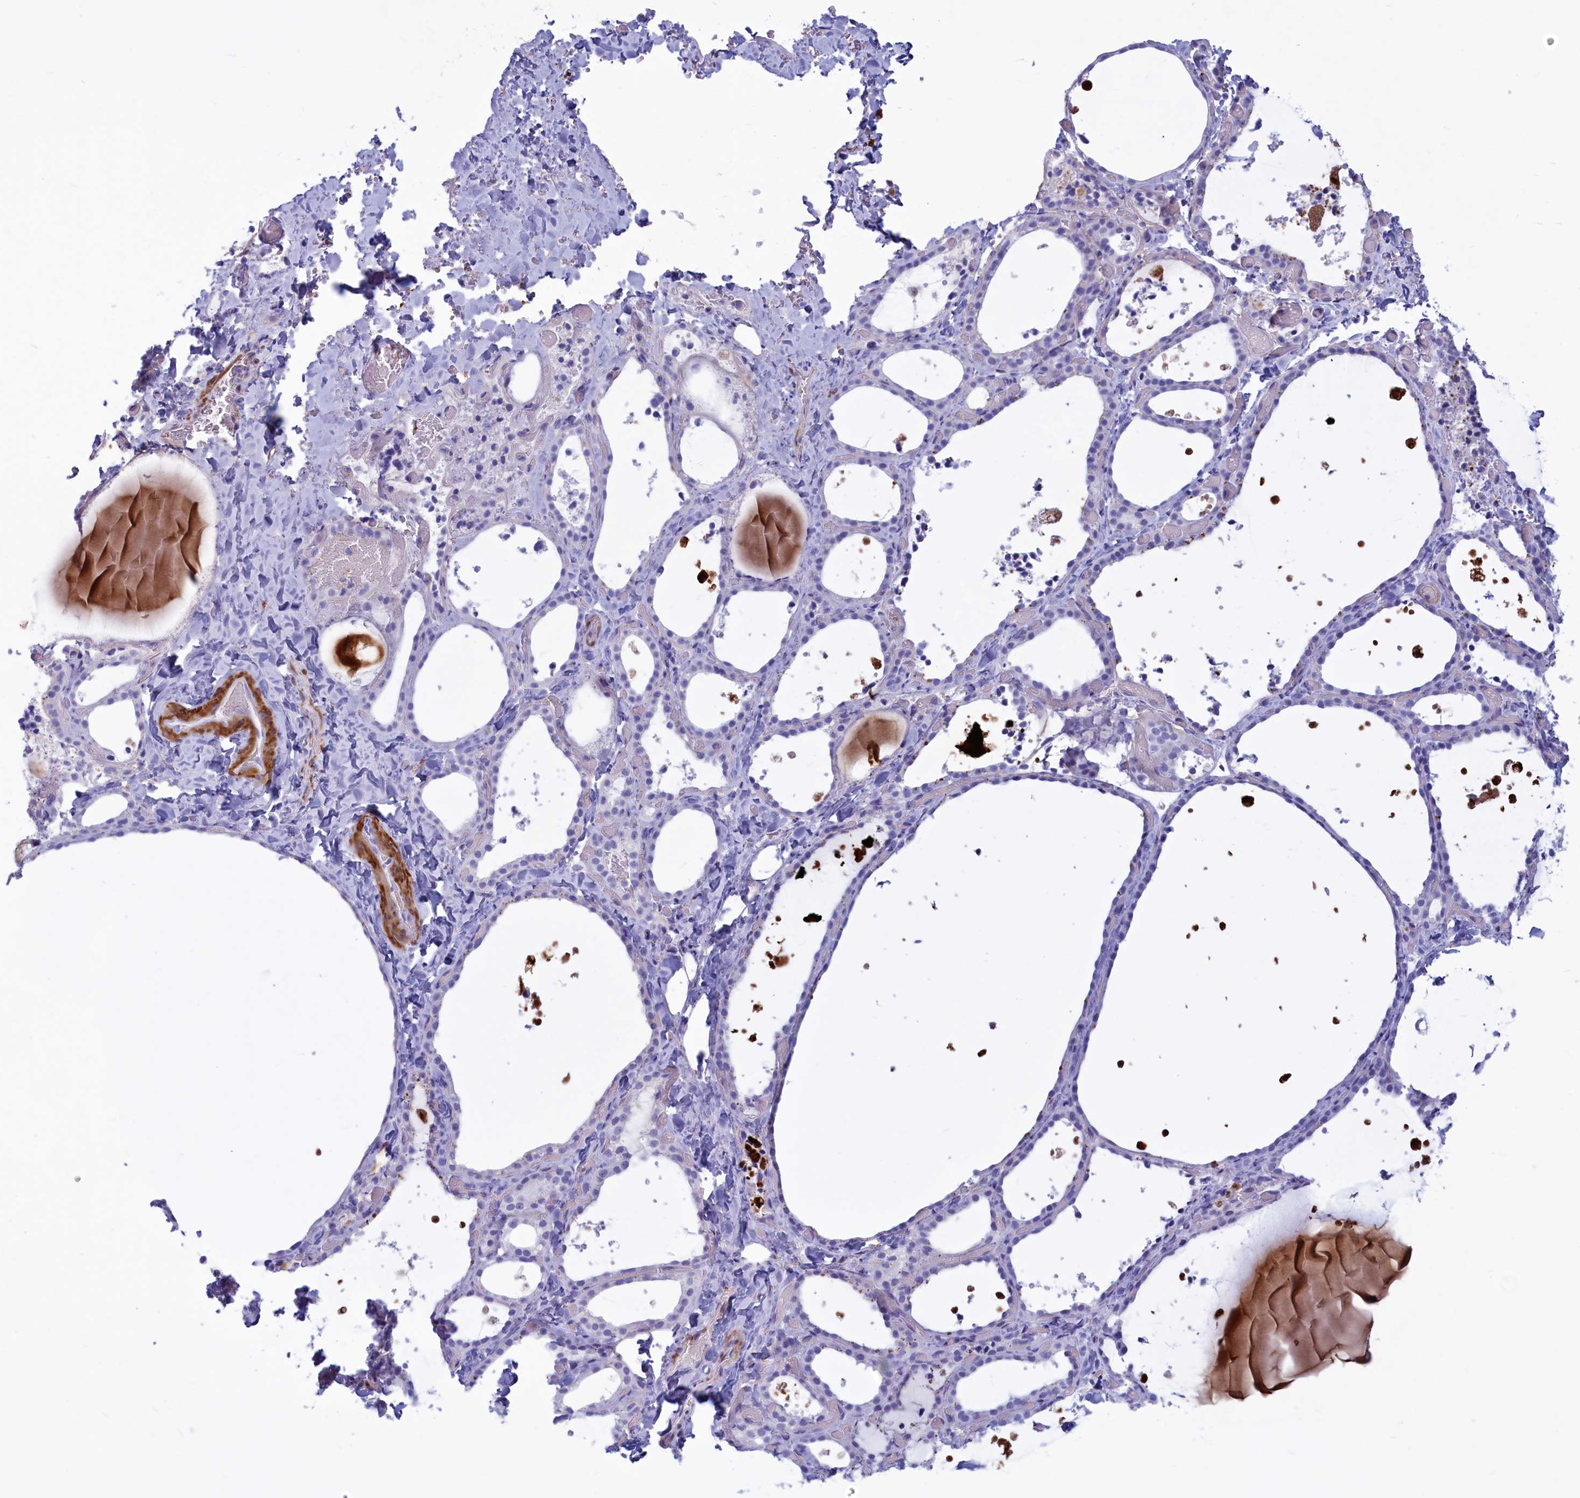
{"staining": {"intensity": "negative", "quantity": "none", "location": "none"}, "tissue": "thyroid gland", "cell_type": "Glandular cells", "image_type": "normal", "snomed": [{"axis": "morphology", "description": "Normal tissue, NOS"}, {"axis": "topography", "description": "Thyroid gland"}], "caption": "IHC of unremarkable human thyroid gland reveals no positivity in glandular cells.", "gene": "GAPDHS", "patient": {"sex": "female", "age": 44}}